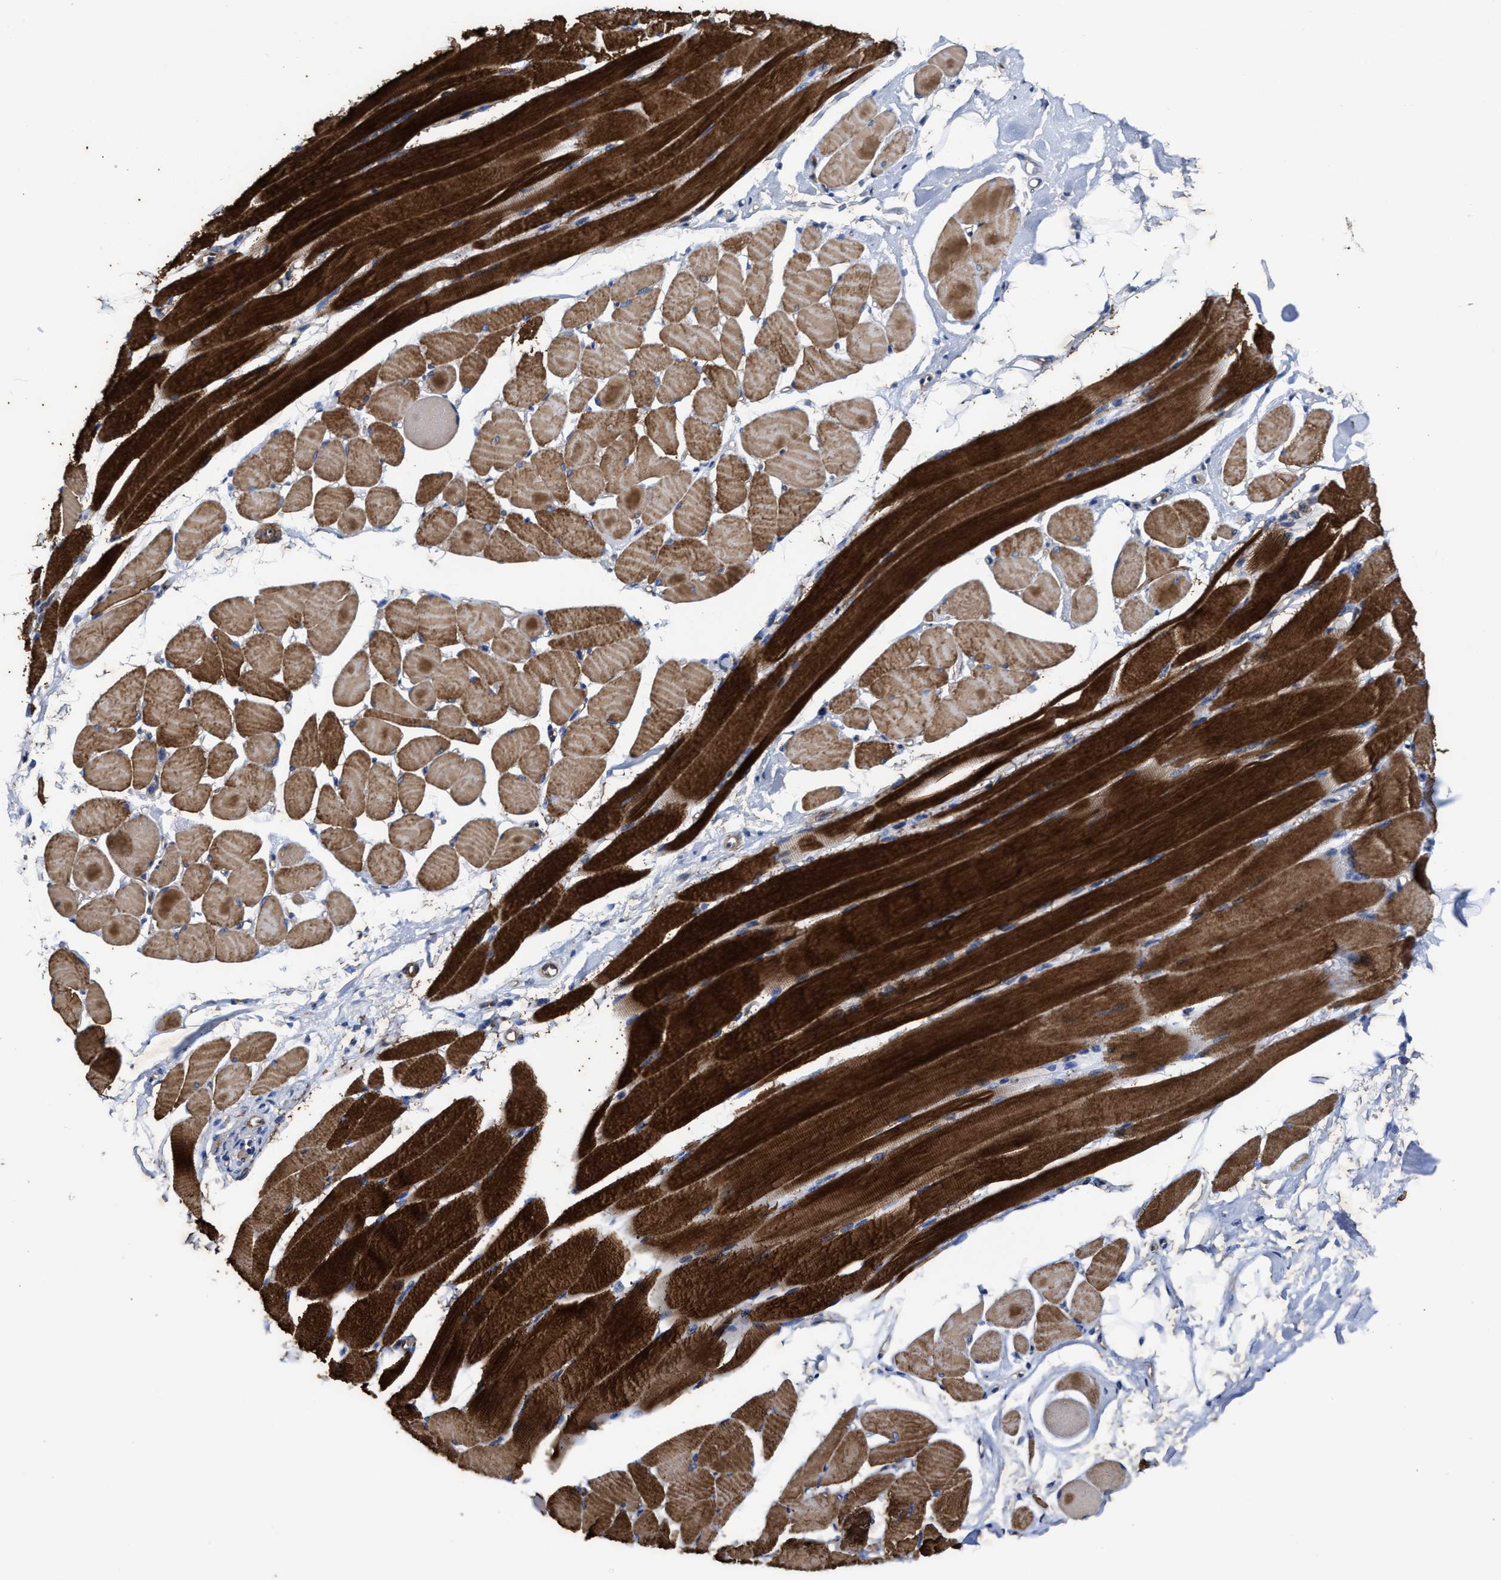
{"staining": {"intensity": "strong", "quantity": ">75%", "location": "cytoplasmic/membranous"}, "tissue": "skeletal muscle", "cell_type": "Myocytes", "image_type": "normal", "snomed": [{"axis": "morphology", "description": "Normal tissue, NOS"}, {"axis": "topography", "description": "Skeletal muscle"}, {"axis": "topography", "description": "Peripheral nerve tissue"}], "caption": "A high amount of strong cytoplasmic/membranous expression is appreciated in about >75% of myocytes in benign skeletal muscle. The staining is performed using DAB (3,3'-diaminobenzidine) brown chromogen to label protein expression. The nuclei are counter-stained blue using hematoxylin.", "gene": "SFXN4", "patient": {"sex": "female", "age": 84}}